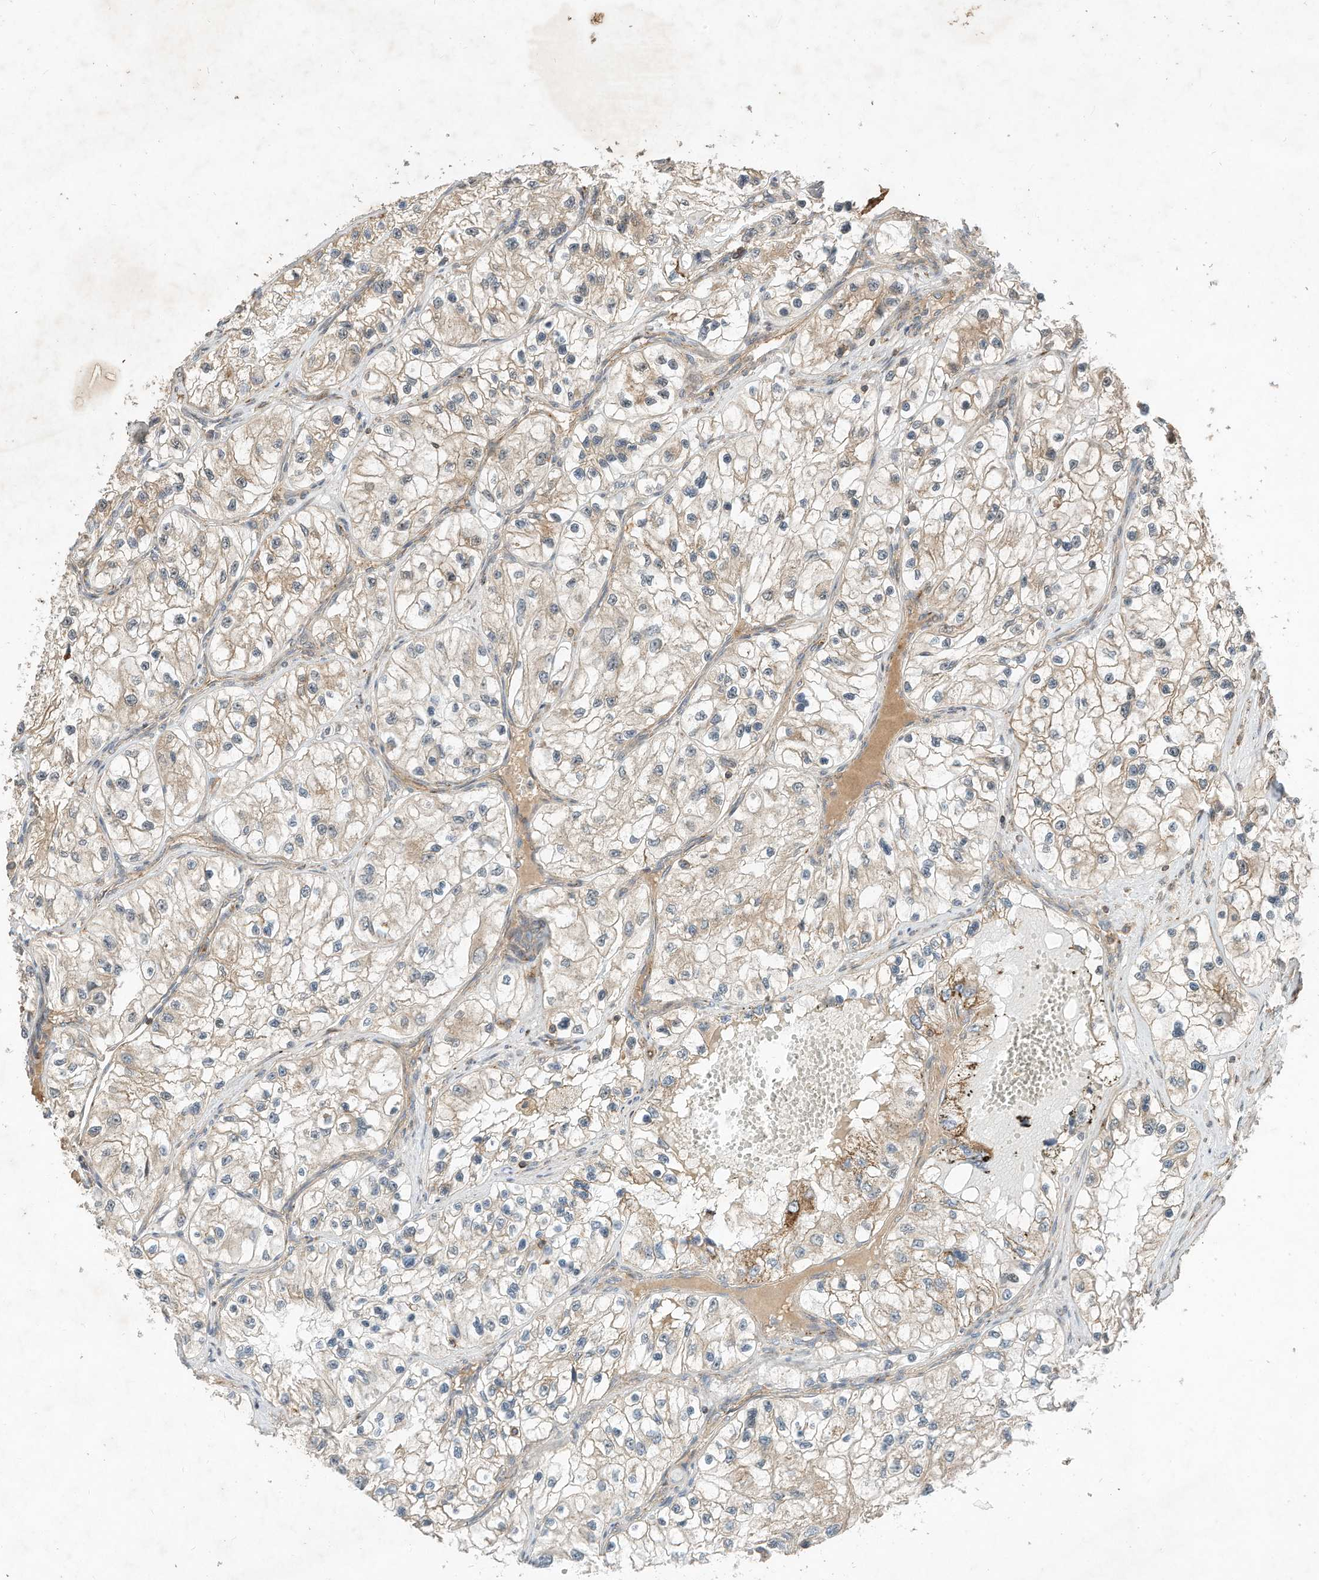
{"staining": {"intensity": "weak", "quantity": "25%-75%", "location": "cytoplasmic/membranous"}, "tissue": "renal cancer", "cell_type": "Tumor cells", "image_type": "cancer", "snomed": [{"axis": "morphology", "description": "Adenocarcinoma, NOS"}, {"axis": "topography", "description": "Kidney"}], "caption": "Human renal cancer stained with a protein marker shows weak staining in tumor cells.", "gene": "CPAMD8", "patient": {"sex": "female", "age": 57}}